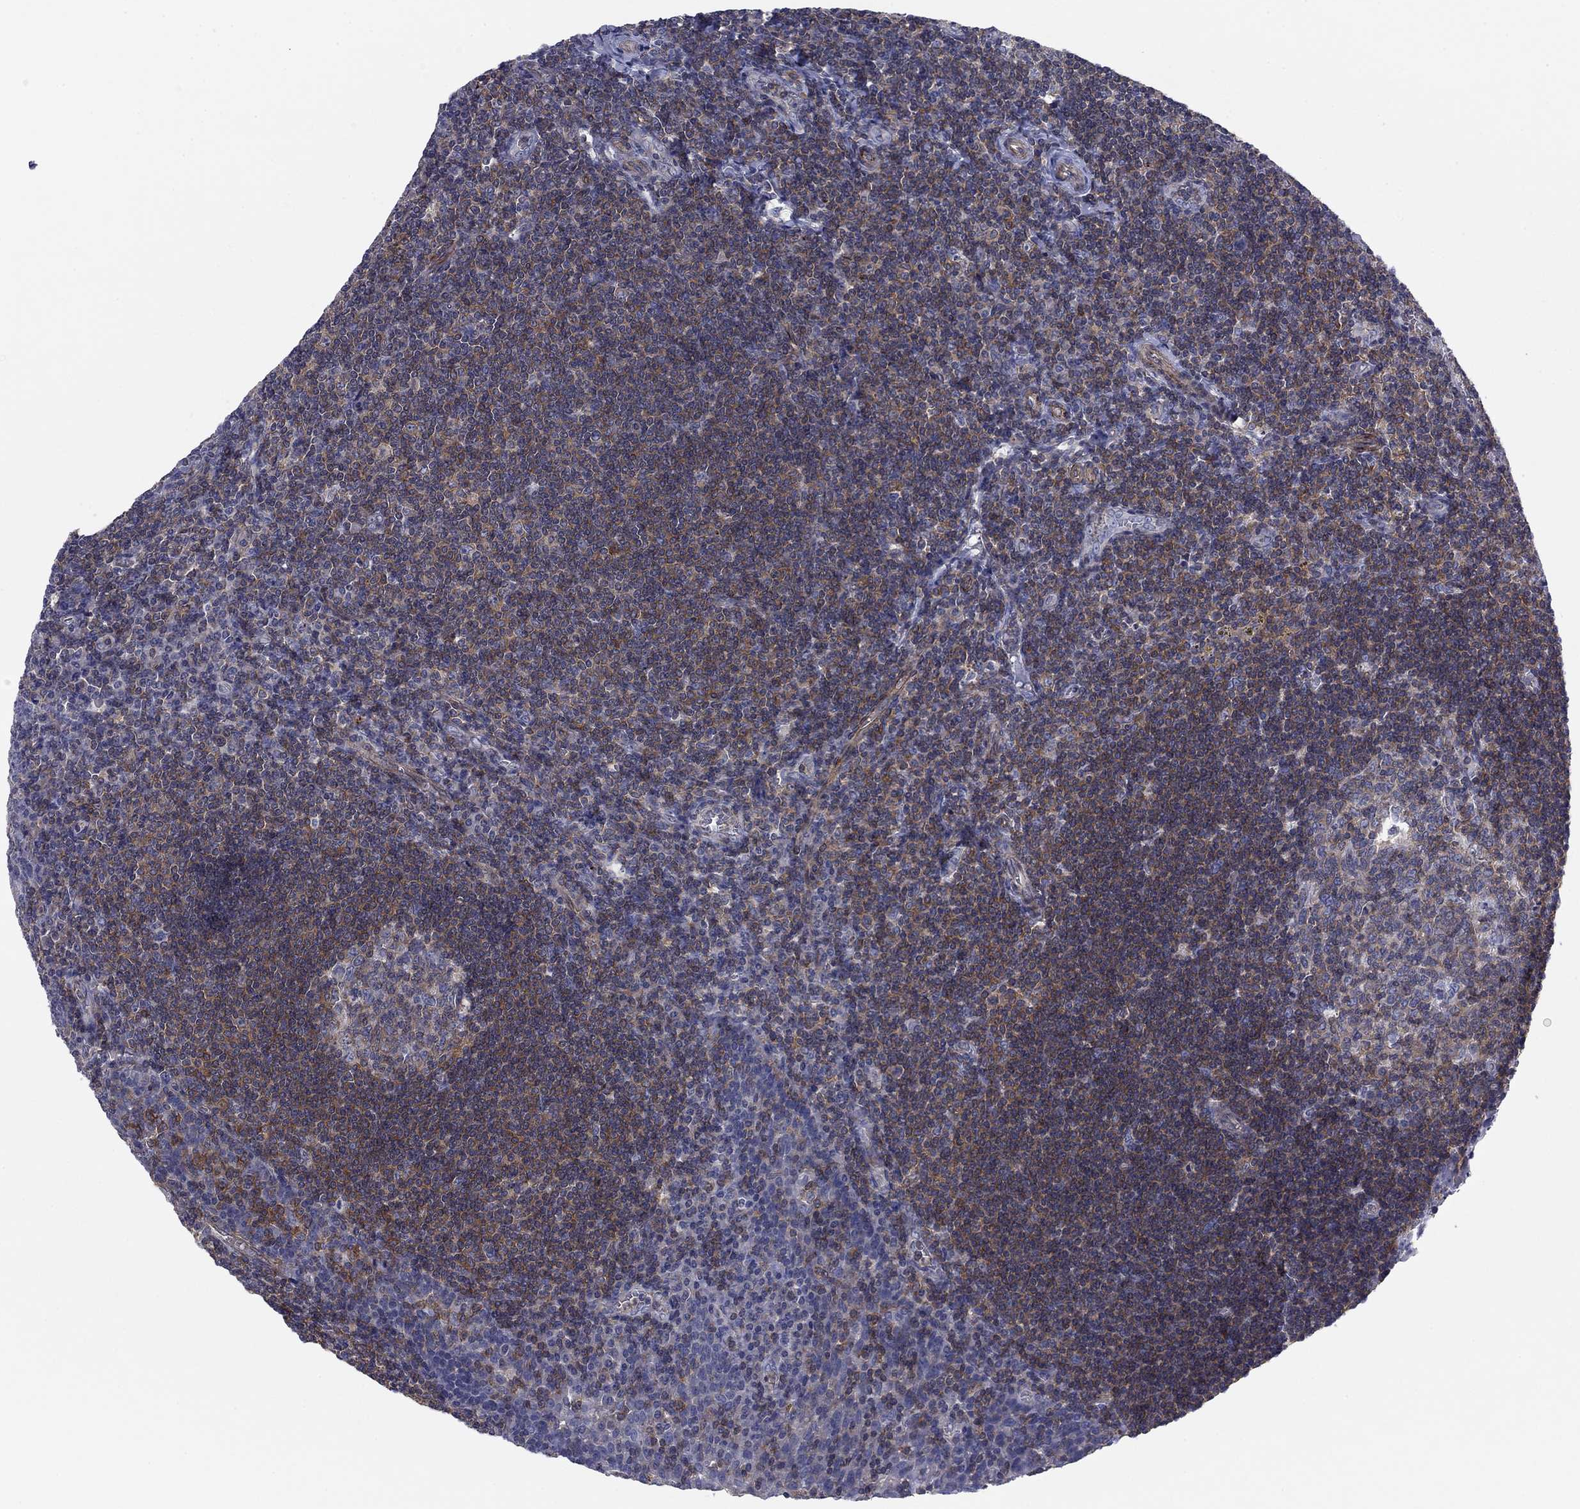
{"staining": {"intensity": "weak", "quantity": "25%-75%", "location": "cytoplasmic/membranous"}, "tissue": "tonsil", "cell_type": "Germinal center cells", "image_type": "normal", "snomed": [{"axis": "morphology", "description": "Normal tissue, NOS"}, {"axis": "morphology", "description": "Inflammation, NOS"}, {"axis": "topography", "description": "Tonsil"}], "caption": "DAB immunohistochemical staining of unremarkable human tonsil displays weak cytoplasmic/membranous protein expression in approximately 25%-75% of germinal center cells.", "gene": "PSD4", "patient": {"sex": "female", "age": 31}}